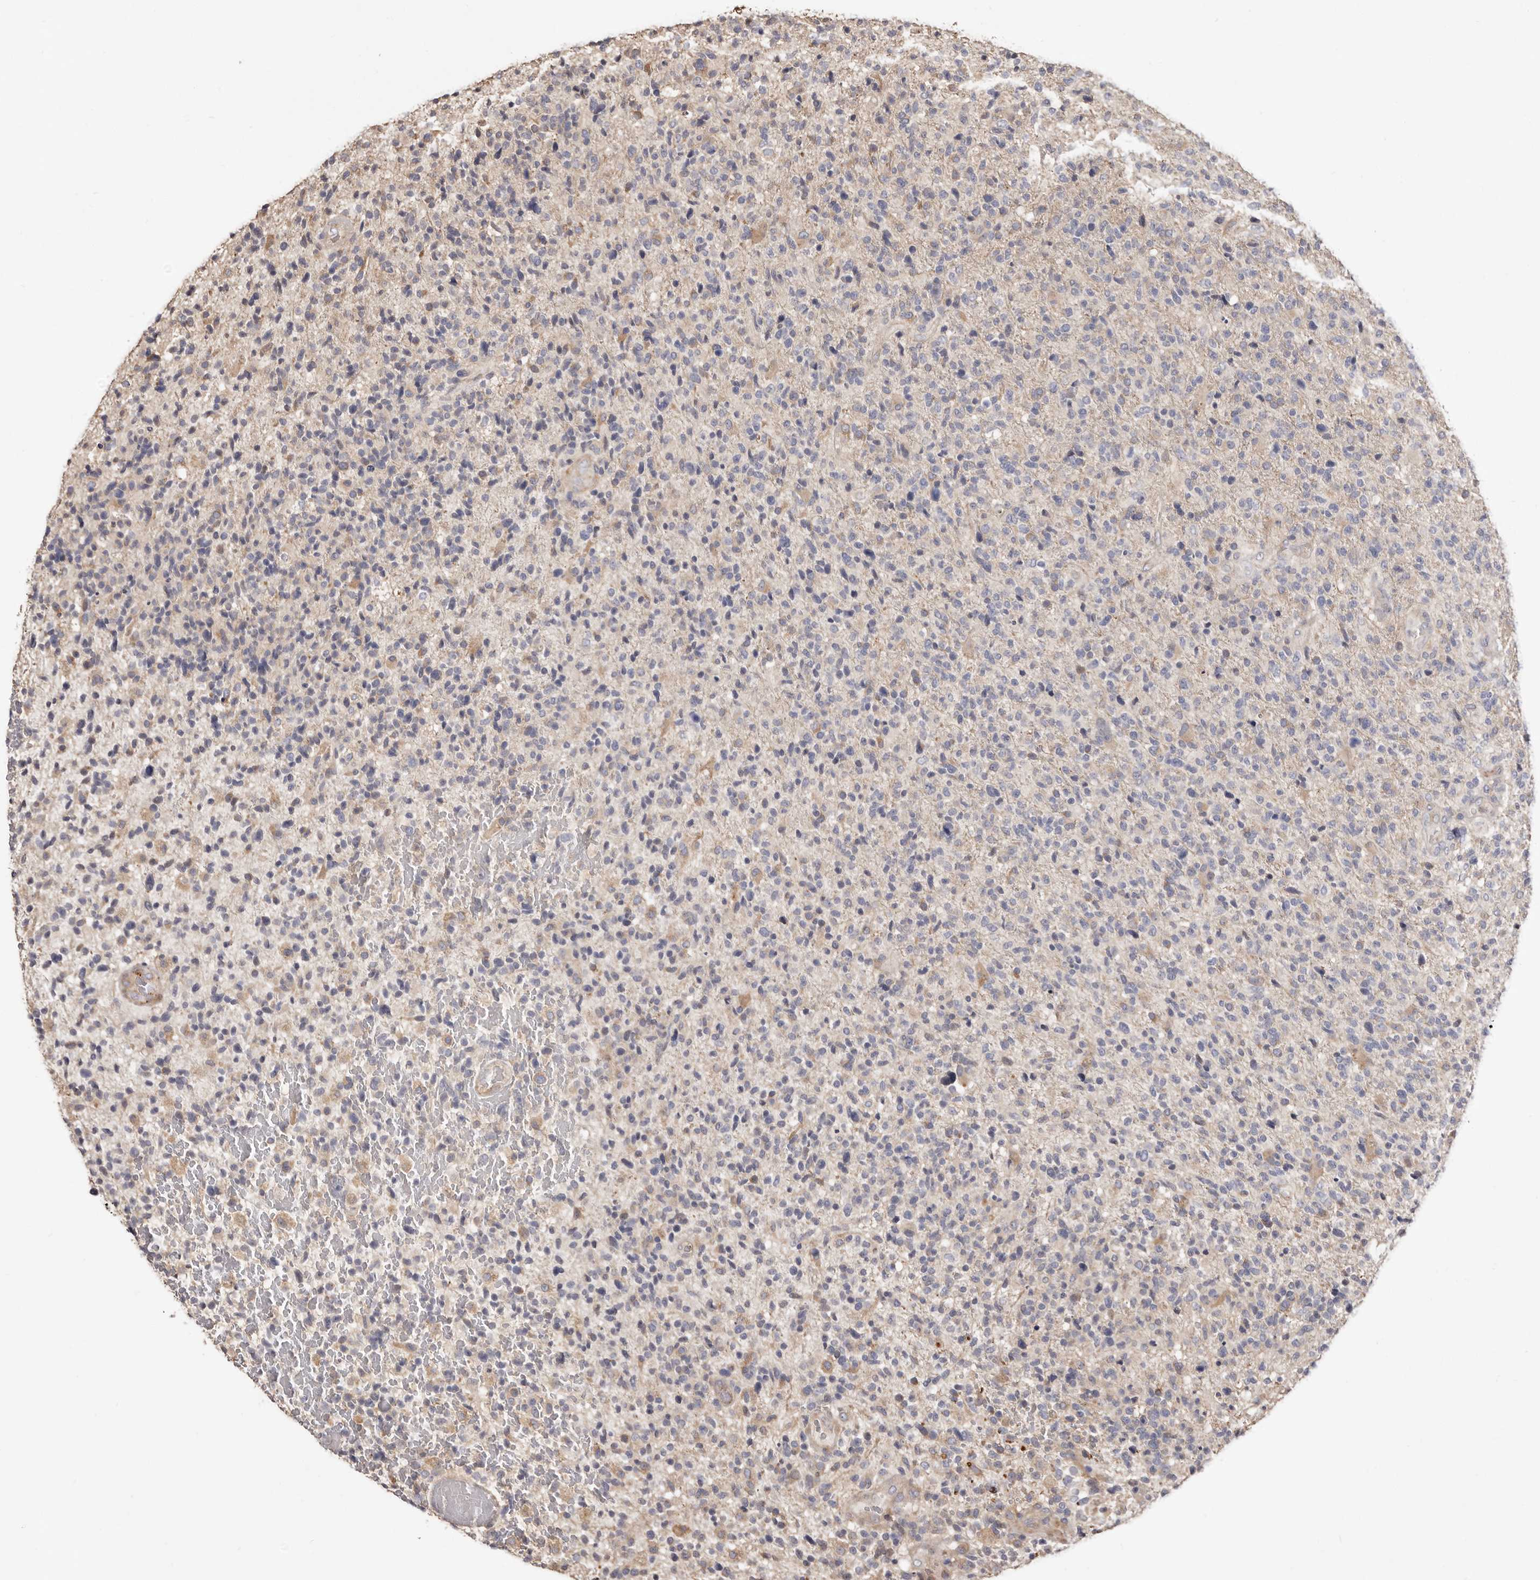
{"staining": {"intensity": "negative", "quantity": "none", "location": "none"}, "tissue": "glioma", "cell_type": "Tumor cells", "image_type": "cancer", "snomed": [{"axis": "morphology", "description": "Glioma, malignant, High grade"}, {"axis": "topography", "description": "Brain"}], "caption": "Tumor cells show no significant protein expression in glioma.", "gene": "LRRC25", "patient": {"sex": "male", "age": 72}}